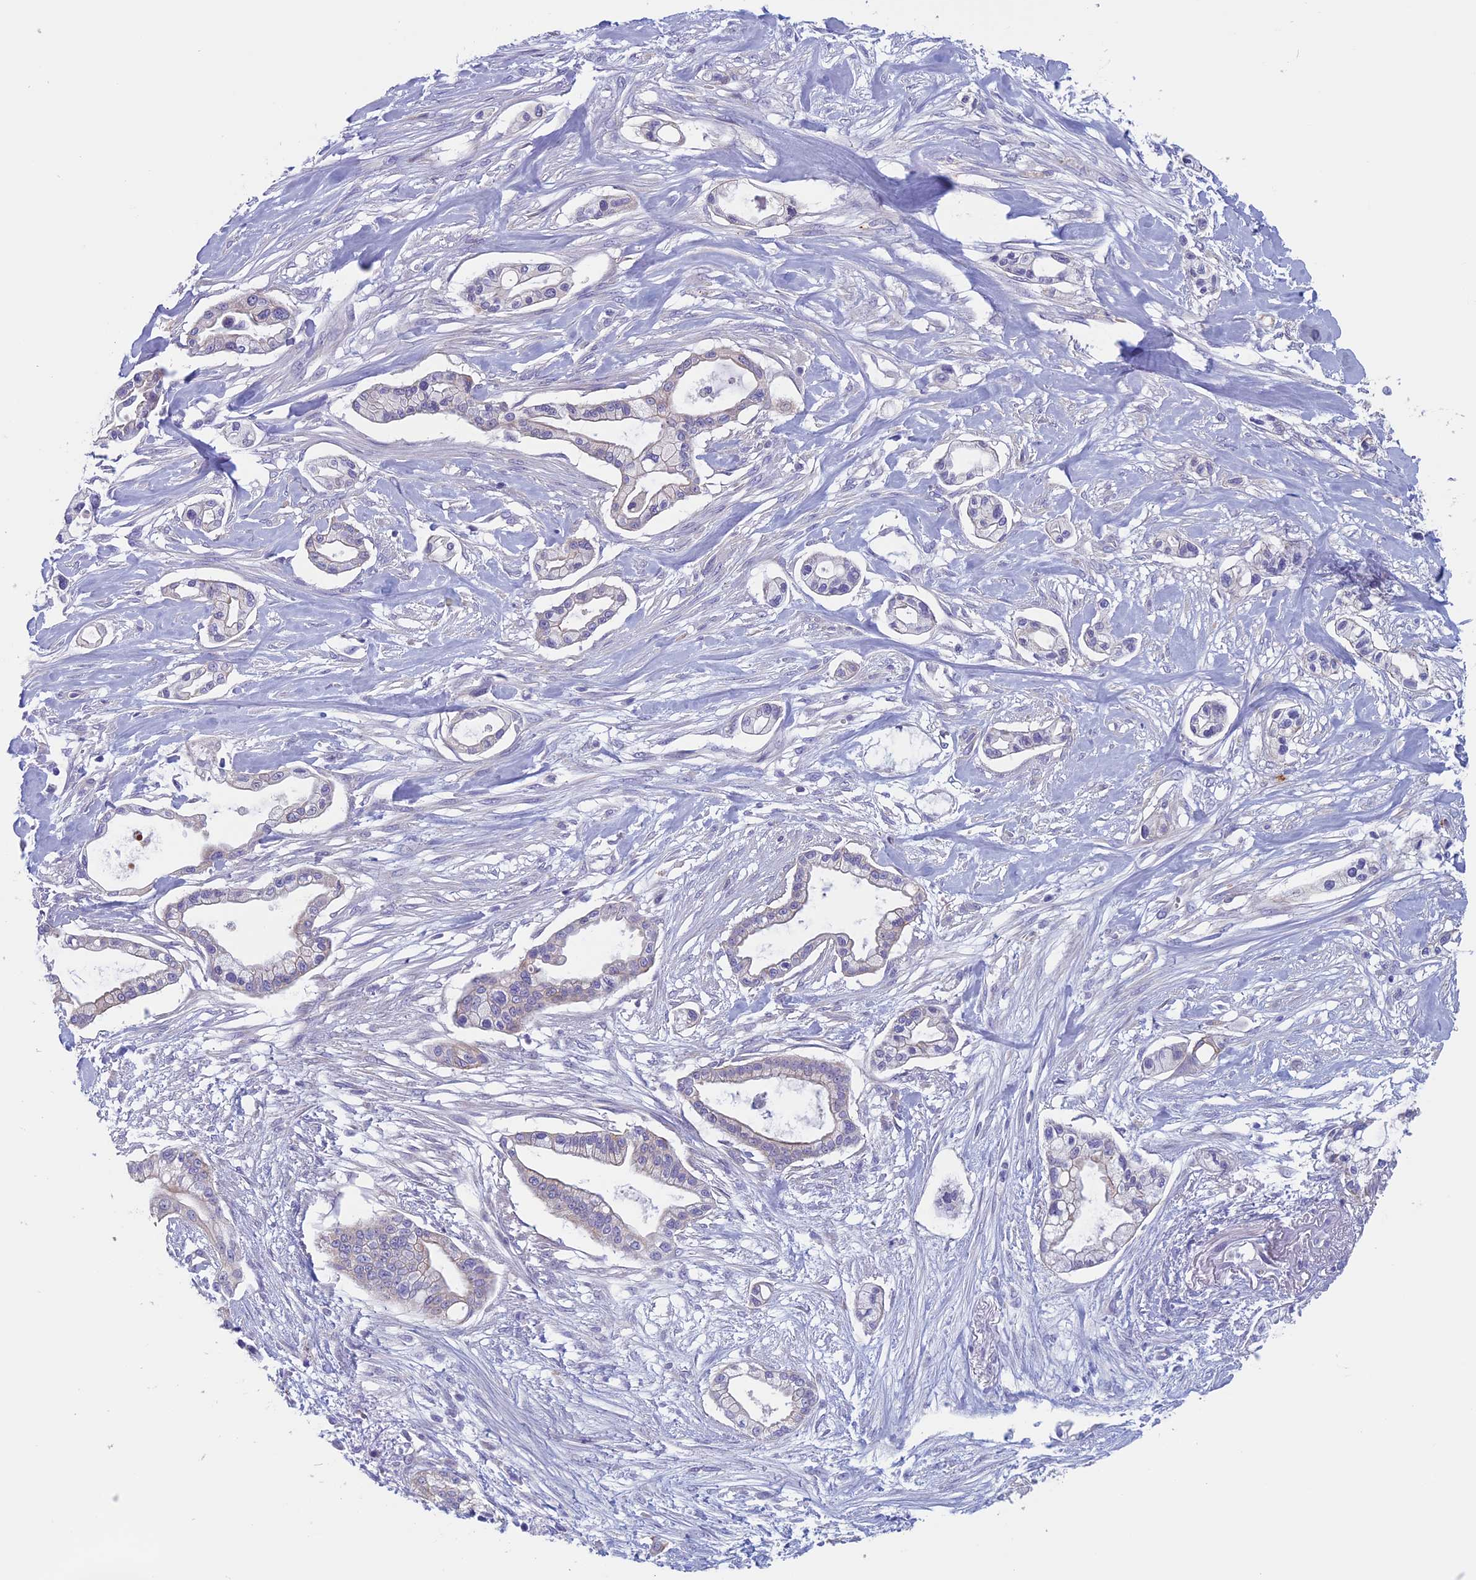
{"staining": {"intensity": "negative", "quantity": "none", "location": "none"}, "tissue": "pancreatic cancer", "cell_type": "Tumor cells", "image_type": "cancer", "snomed": [{"axis": "morphology", "description": "Adenocarcinoma, NOS"}, {"axis": "topography", "description": "Pancreas"}], "caption": "An immunohistochemistry (IHC) histopathology image of pancreatic cancer (adenocarcinoma) is shown. There is no staining in tumor cells of pancreatic cancer (adenocarcinoma). Brightfield microscopy of IHC stained with DAB (brown) and hematoxylin (blue), captured at high magnification.", "gene": "CNOT6L", "patient": {"sex": "male", "age": 68}}